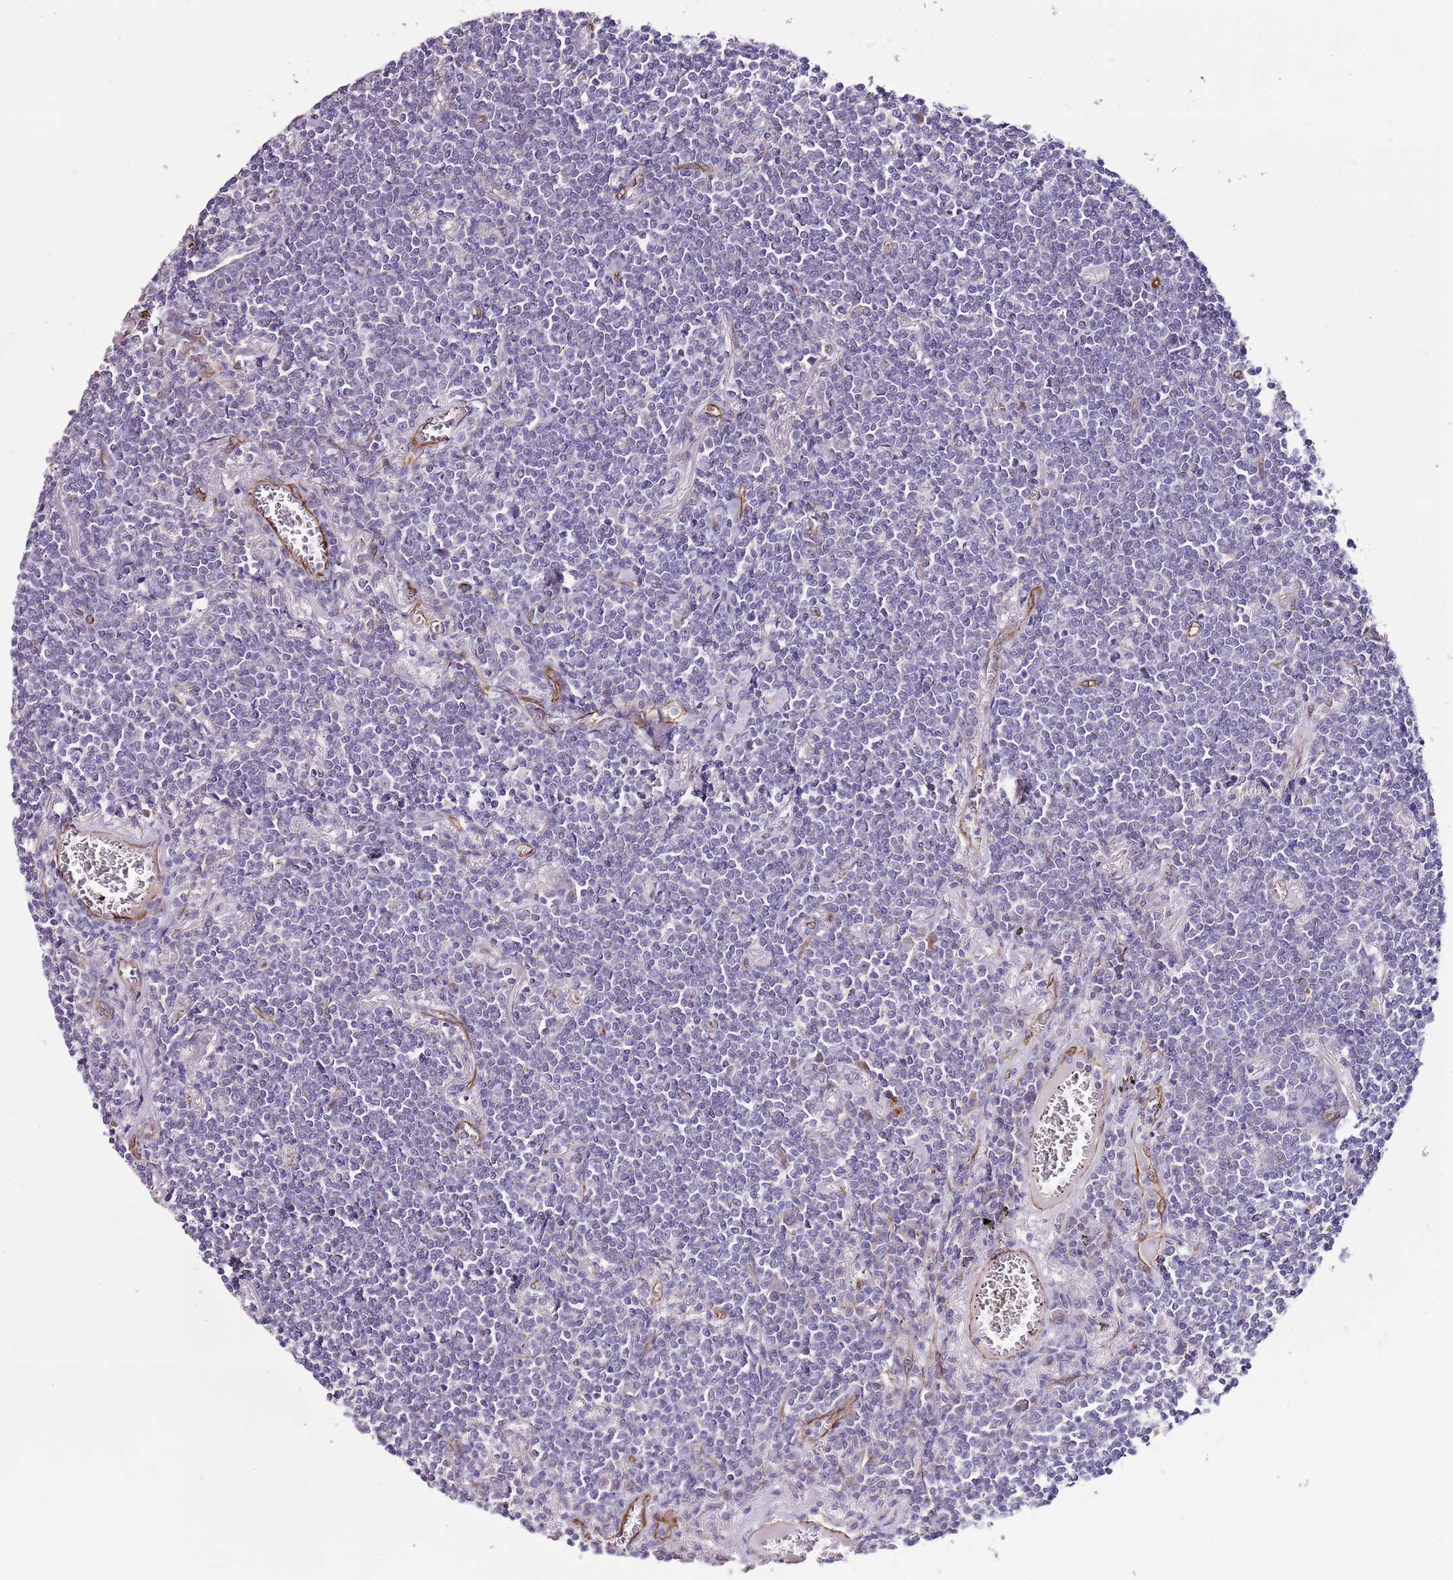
{"staining": {"intensity": "negative", "quantity": "none", "location": "none"}, "tissue": "lymphoma", "cell_type": "Tumor cells", "image_type": "cancer", "snomed": [{"axis": "morphology", "description": "Malignant lymphoma, non-Hodgkin's type, Low grade"}, {"axis": "topography", "description": "Lung"}], "caption": "Tumor cells show no significant protein positivity in malignant lymphoma, non-Hodgkin's type (low-grade).", "gene": "ZNF786", "patient": {"sex": "female", "age": 71}}